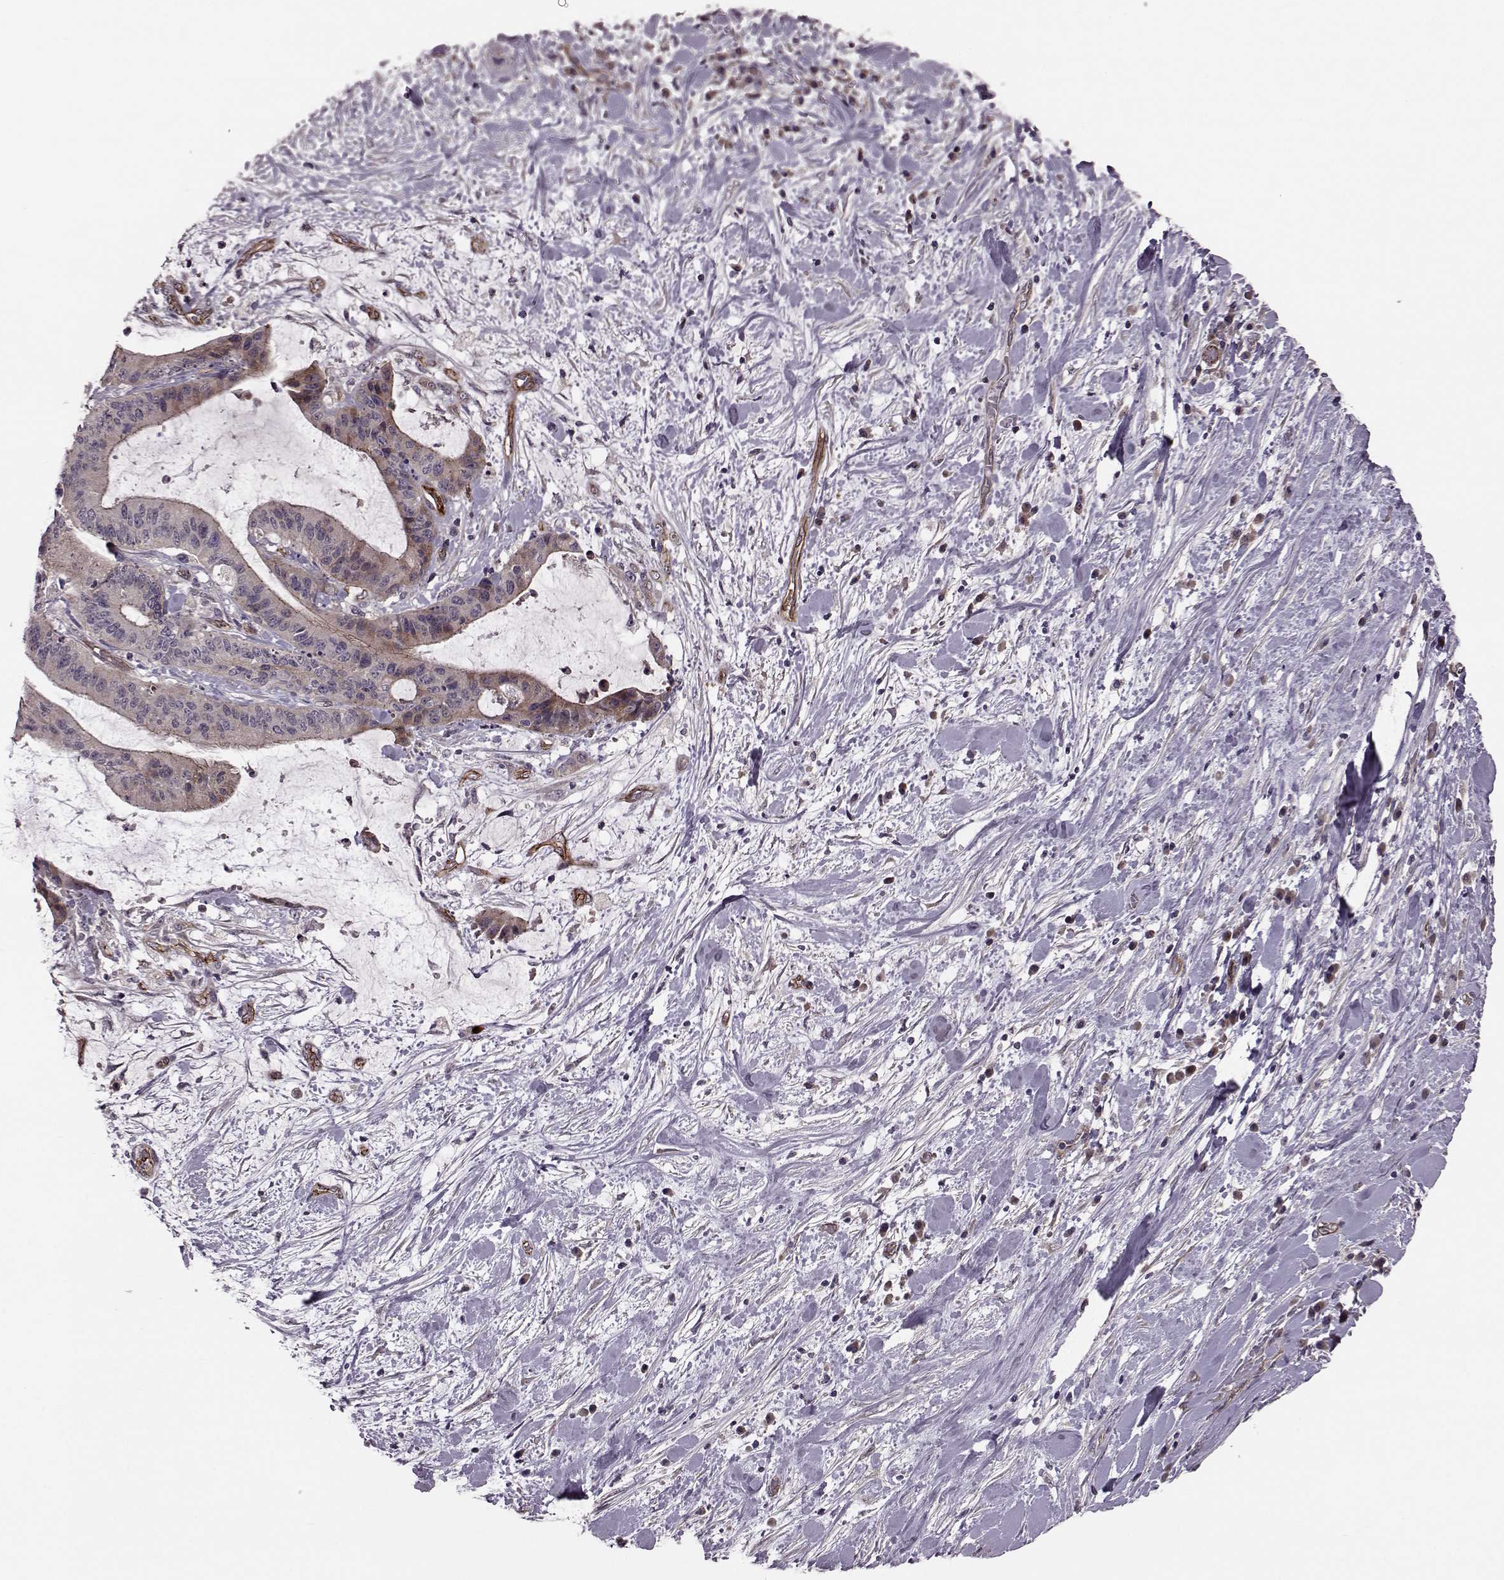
{"staining": {"intensity": "moderate", "quantity": "<25%", "location": "cytoplasmic/membranous"}, "tissue": "liver cancer", "cell_type": "Tumor cells", "image_type": "cancer", "snomed": [{"axis": "morphology", "description": "Cholangiocarcinoma"}, {"axis": "topography", "description": "Liver"}], "caption": "A brown stain shows moderate cytoplasmic/membranous positivity of a protein in liver cancer tumor cells. The protein is shown in brown color, while the nuclei are stained blue.", "gene": "SYNPO", "patient": {"sex": "female", "age": 73}}